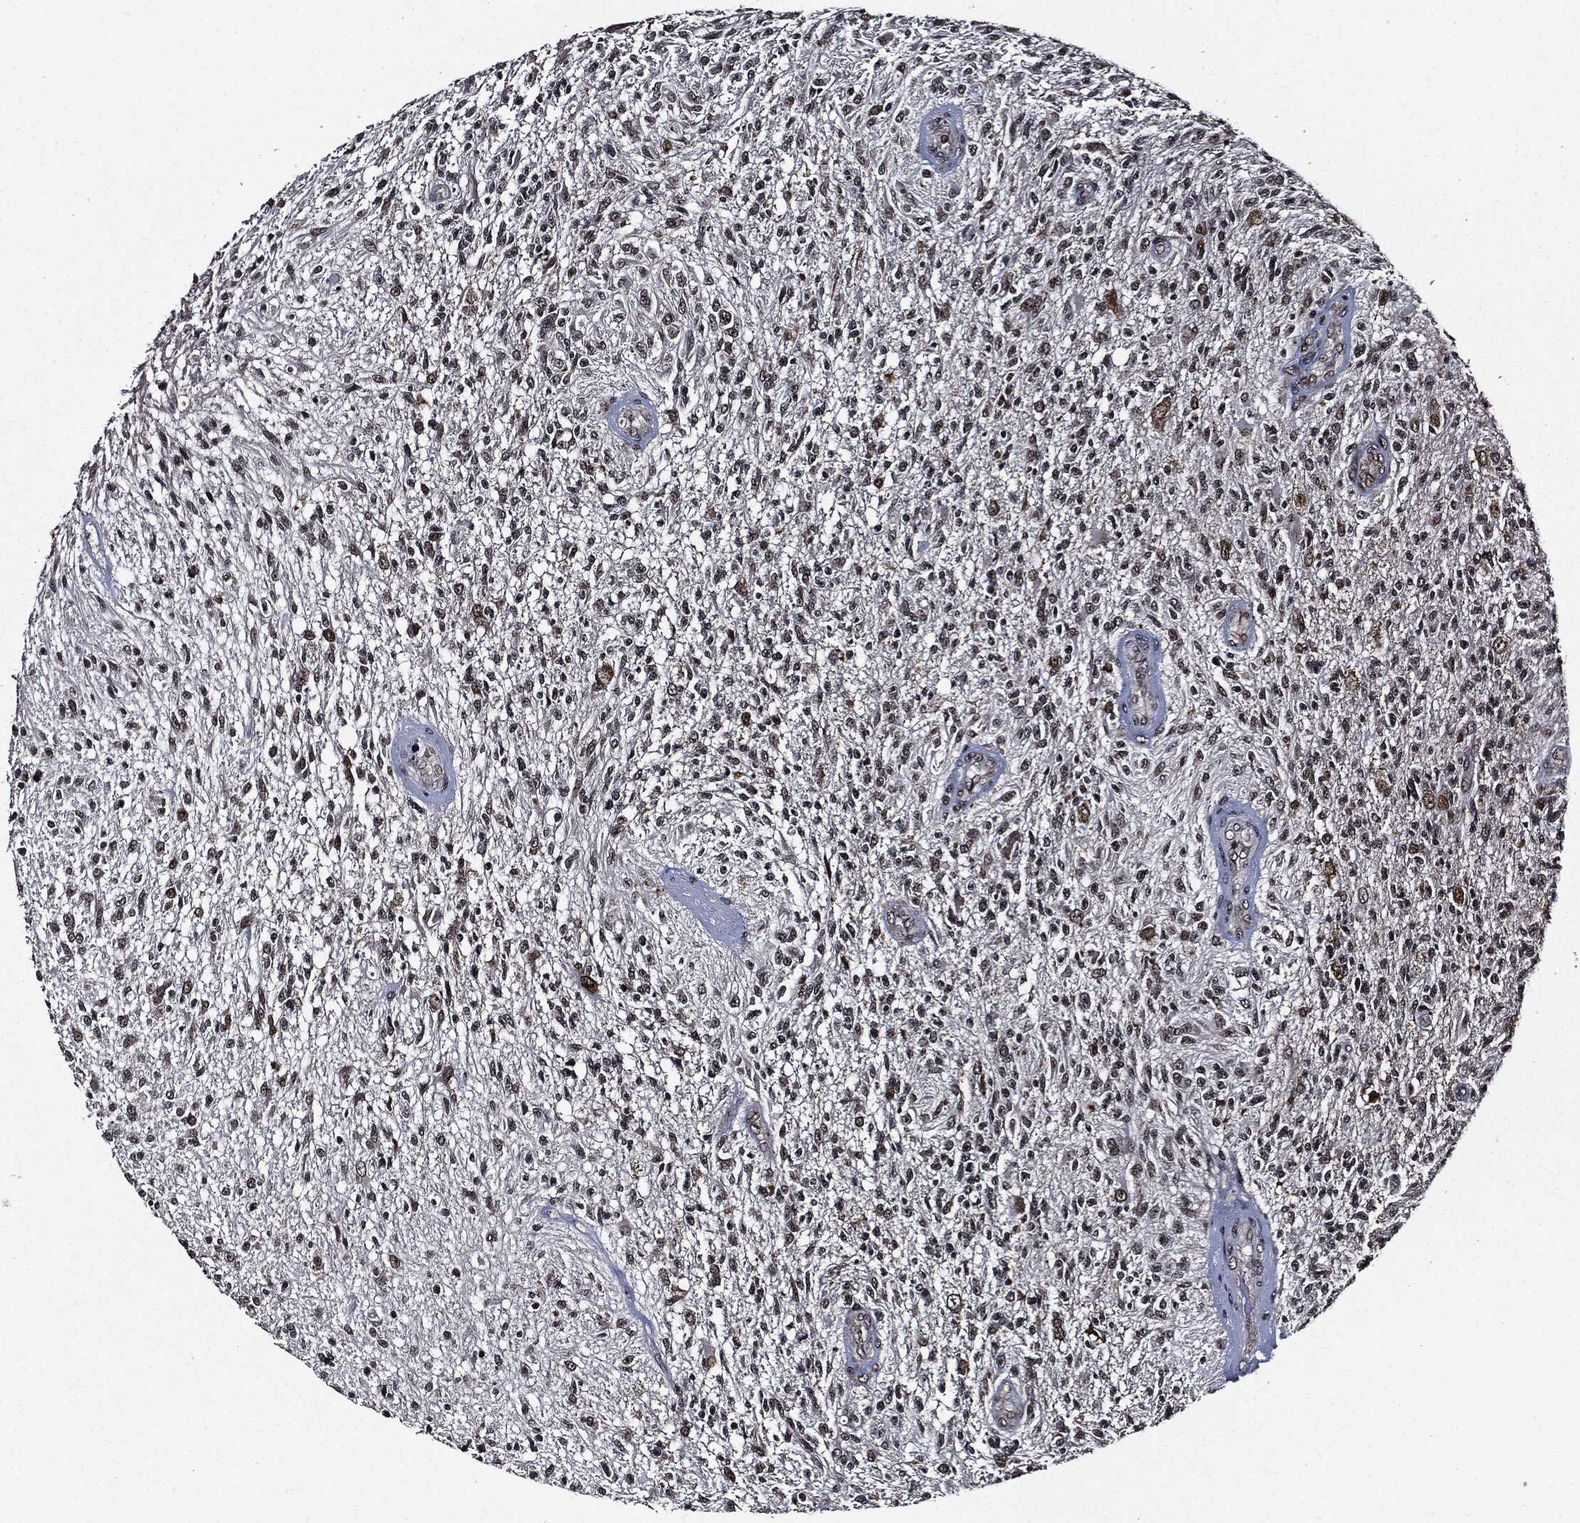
{"staining": {"intensity": "weak", "quantity": "<25%", "location": "nuclear"}, "tissue": "glioma", "cell_type": "Tumor cells", "image_type": "cancer", "snomed": [{"axis": "morphology", "description": "Glioma, malignant, High grade"}, {"axis": "topography", "description": "Brain"}], "caption": "This is an immunohistochemistry micrograph of malignant glioma (high-grade). There is no positivity in tumor cells.", "gene": "SUGT1", "patient": {"sex": "male", "age": 56}}